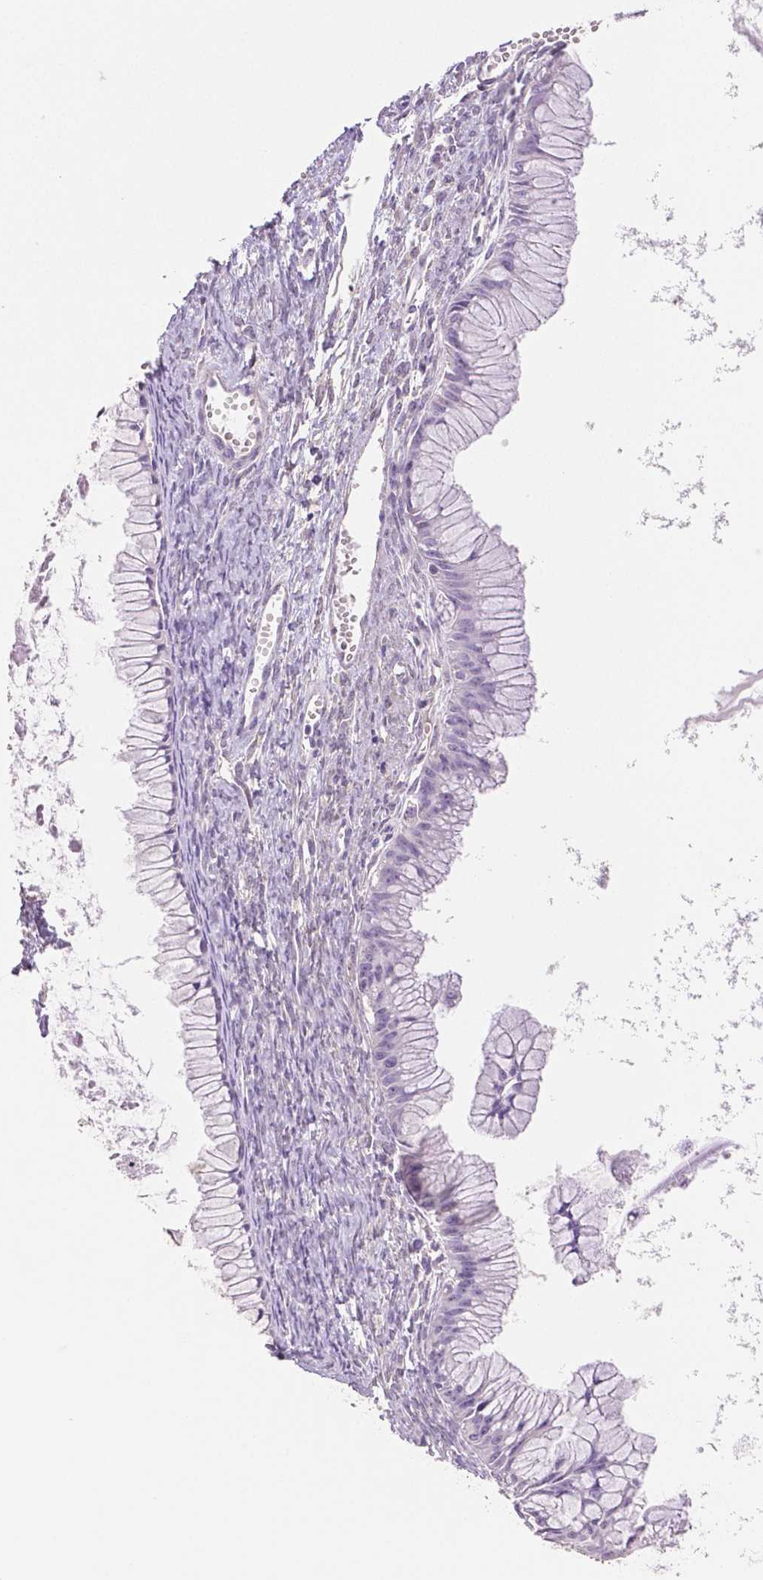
{"staining": {"intensity": "negative", "quantity": "none", "location": "none"}, "tissue": "ovarian cancer", "cell_type": "Tumor cells", "image_type": "cancer", "snomed": [{"axis": "morphology", "description": "Cystadenocarcinoma, mucinous, NOS"}, {"axis": "topography", "description": "Ovary"}], "caption": "Immunohistochemical staining of human ovarian mucinous cystadenocarcinoma exhibits no significant staining in tumor cells. (Stains: DAB (3,3'-diaminobenzidine) immunohistochemistry (IHC) with hematoxylin counter stain, Microscopy: brightfield microscopy at high magnification).", "gene": "THY1", "patient": {"sex": "female", "age": 41}}